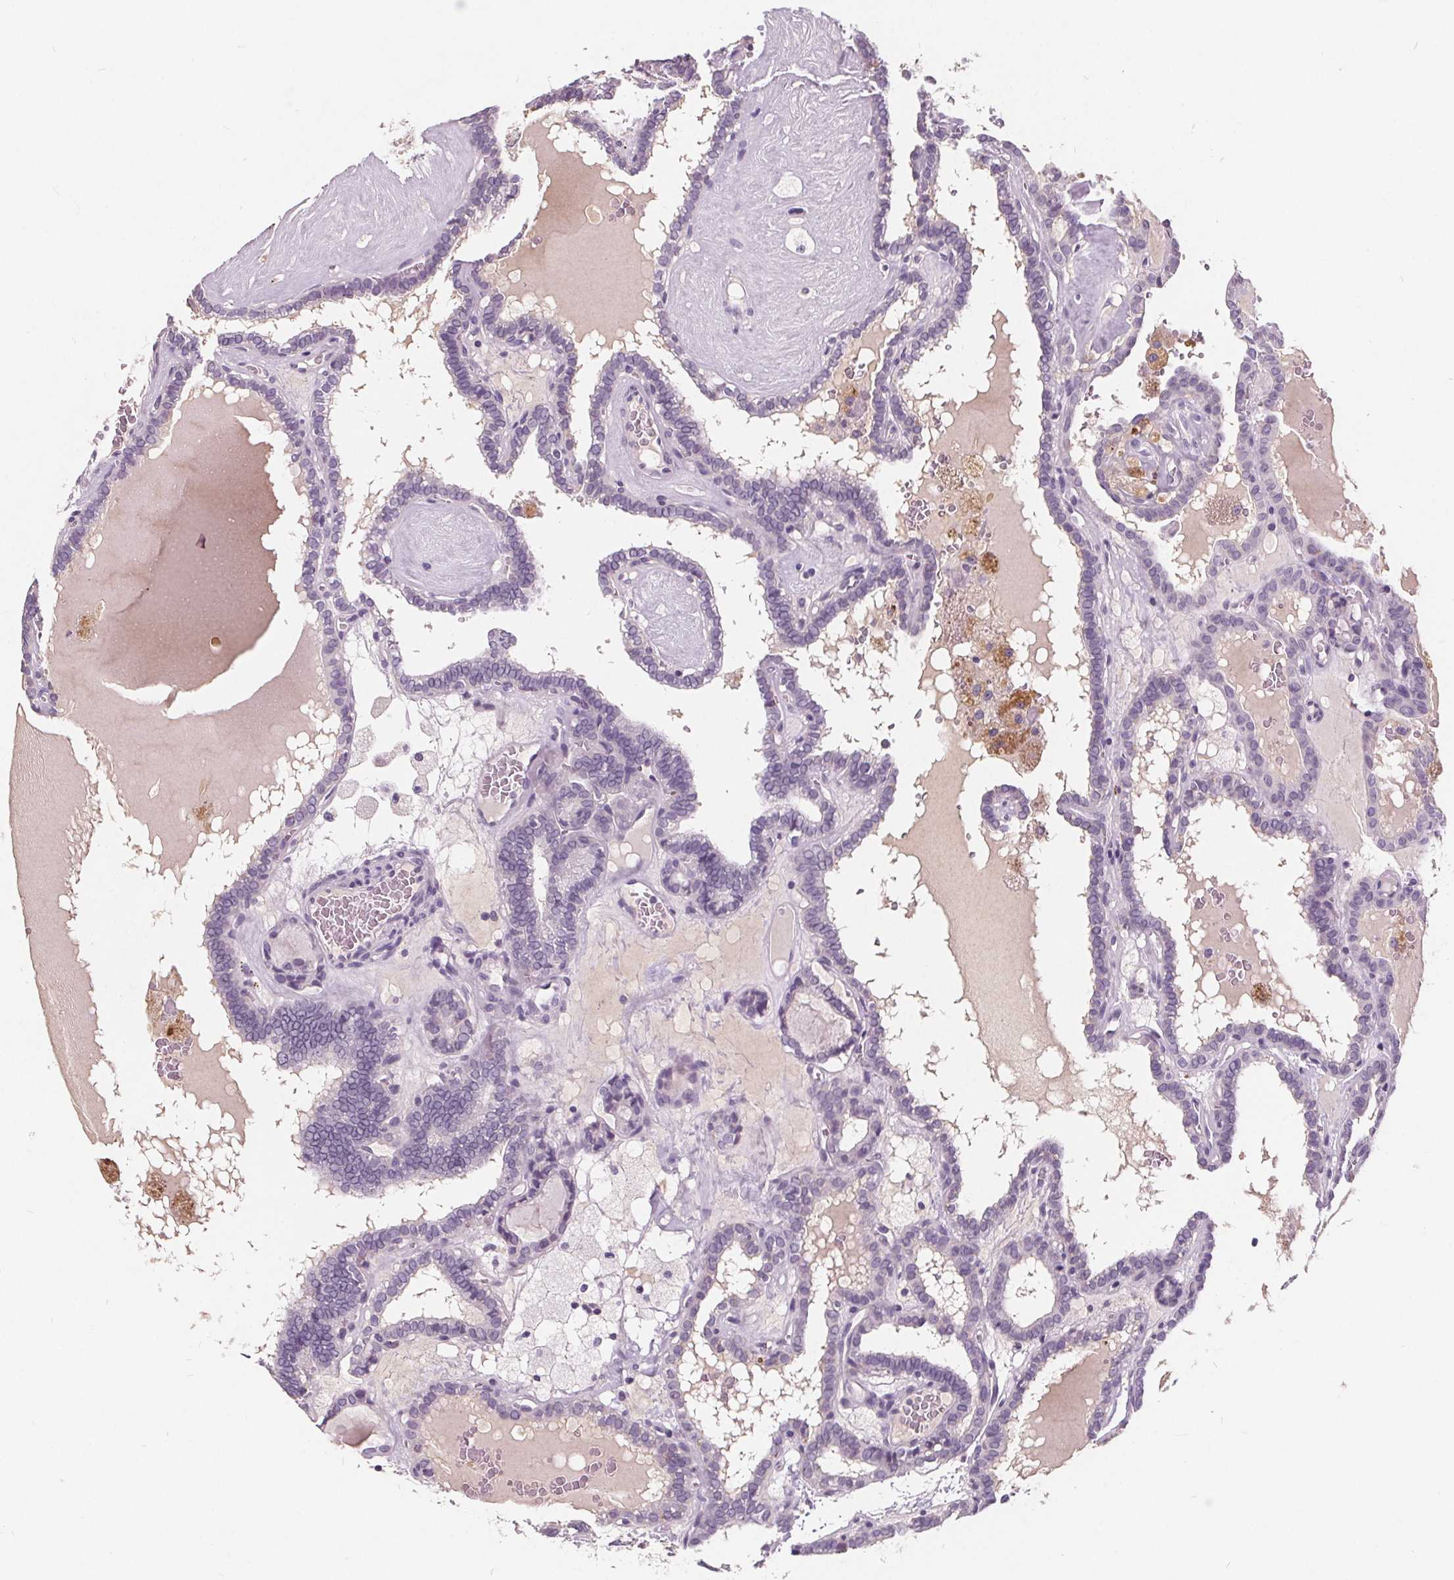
{"staining": {"intensity": "negative", "quantity": "none", "location": "none"}, "tissue": "thyroid cancer", "cell_type": "Tumor cells", "image_type": "cancer", "snomed": [{"axis": "morphology", "description": "Papillary adenocarcinoma, NOS"}, {"axis": "topography", "description": "Thyroid gland"}], "caption": "Thyroid cancer (papillary adenocarcinoma) stained for a protein using immunohistochemistry exhibits no staining tumor cells.", "gene": "PLA2G2E", "patient": {"sex": "female", "age": 39}}